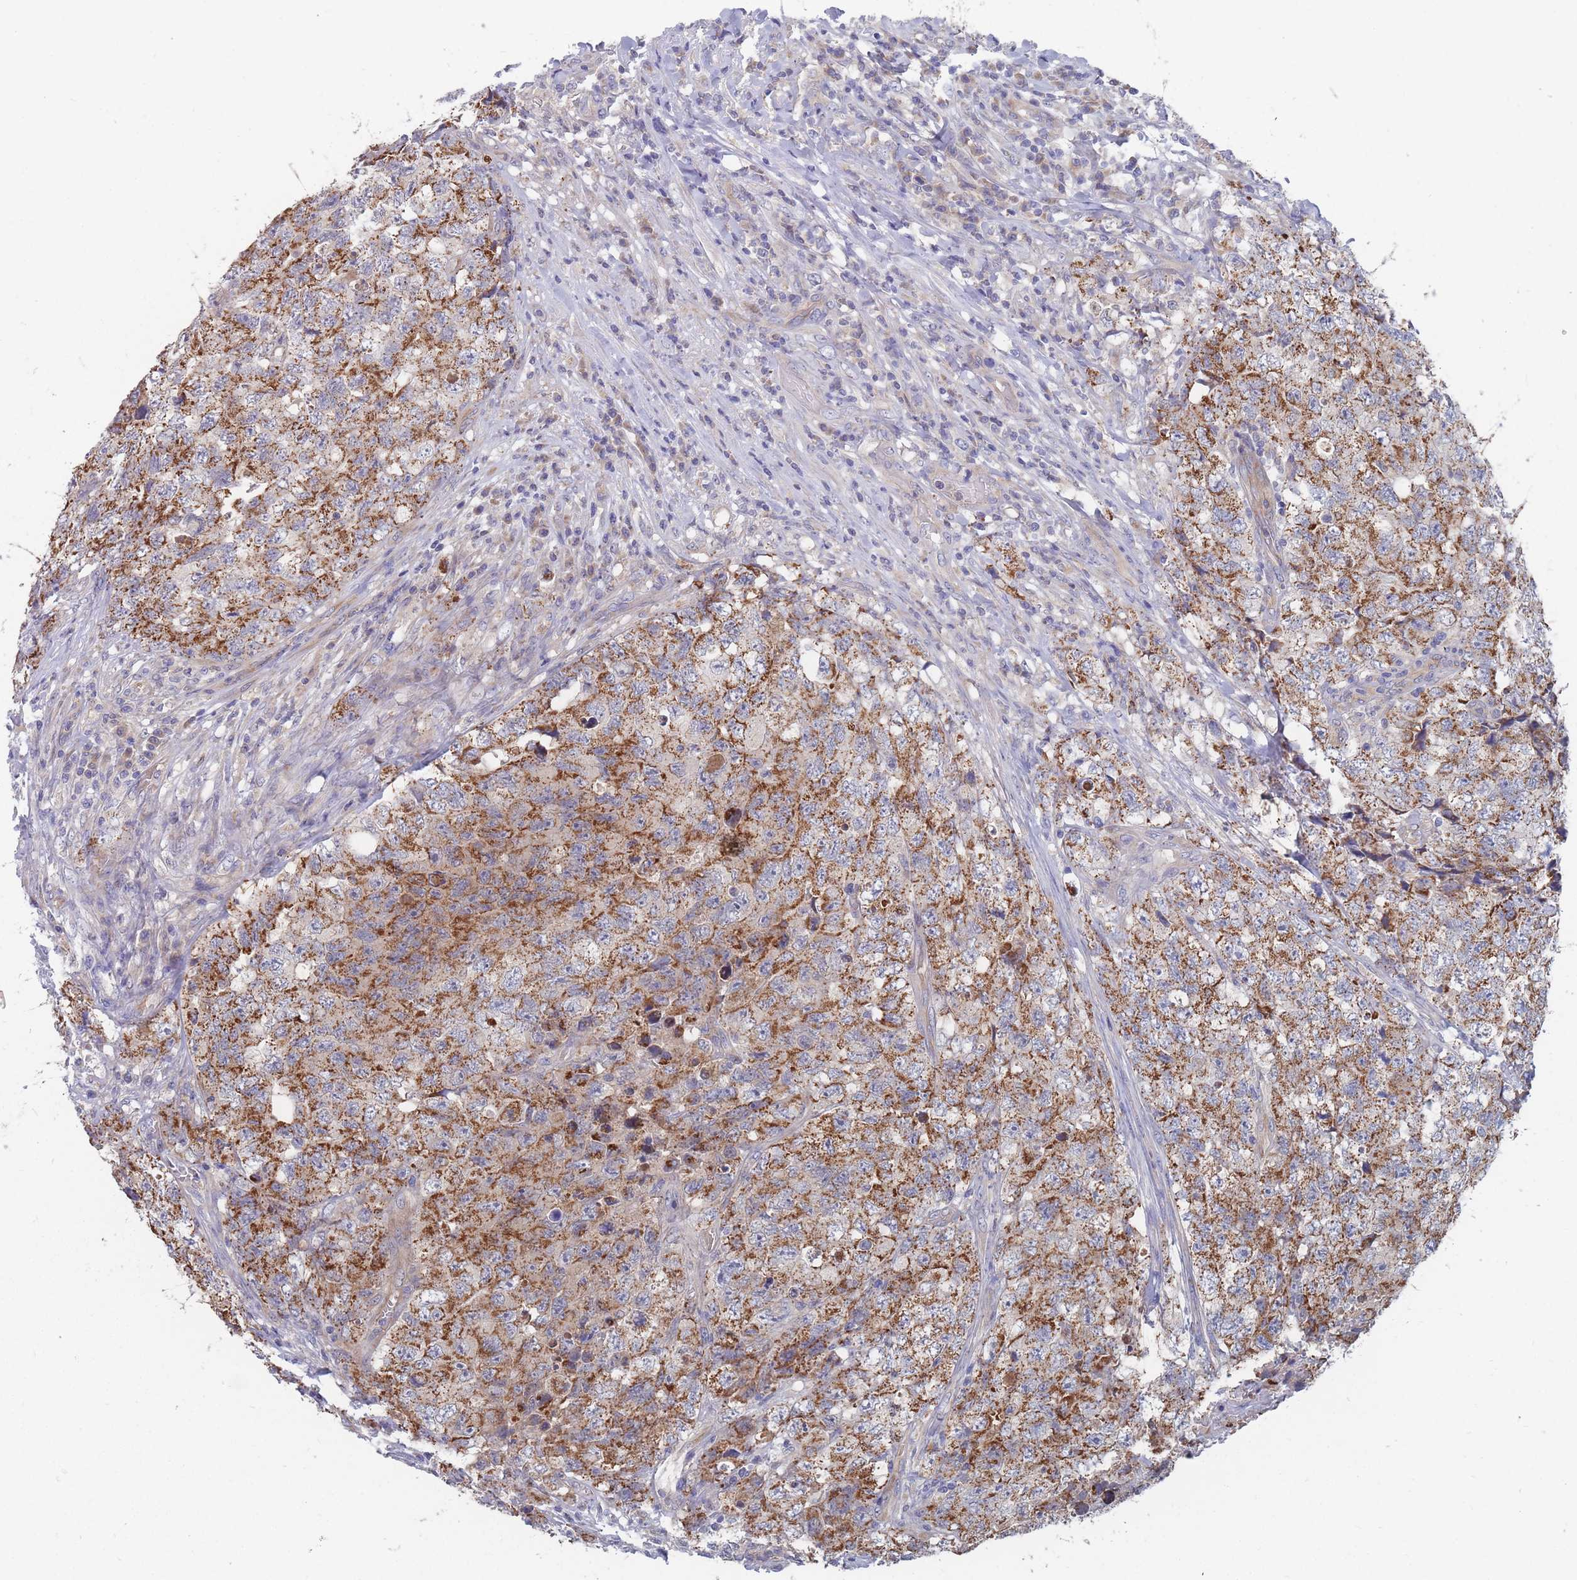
{"staining": {"intensity": "strong", "quantity": ">75%", "location": "cytoplasmic/membranous"}, "tissue": "testis cancer", "cell_type": "Tumor cells", "image_type": "cancer", "snomed": [{"axis": "morphology", "description": "Carcinoma, Embryonal, NOS"}, {"axis": "topography", "description": "Testis"}], "caption": "A brown stain shows strong cytoplasmic/membranous positivity of a protein in embryonal carcinoma (testis) tumor cells.", "gene": "NUB1", "patient": {"sex": "male", "age": 31}}